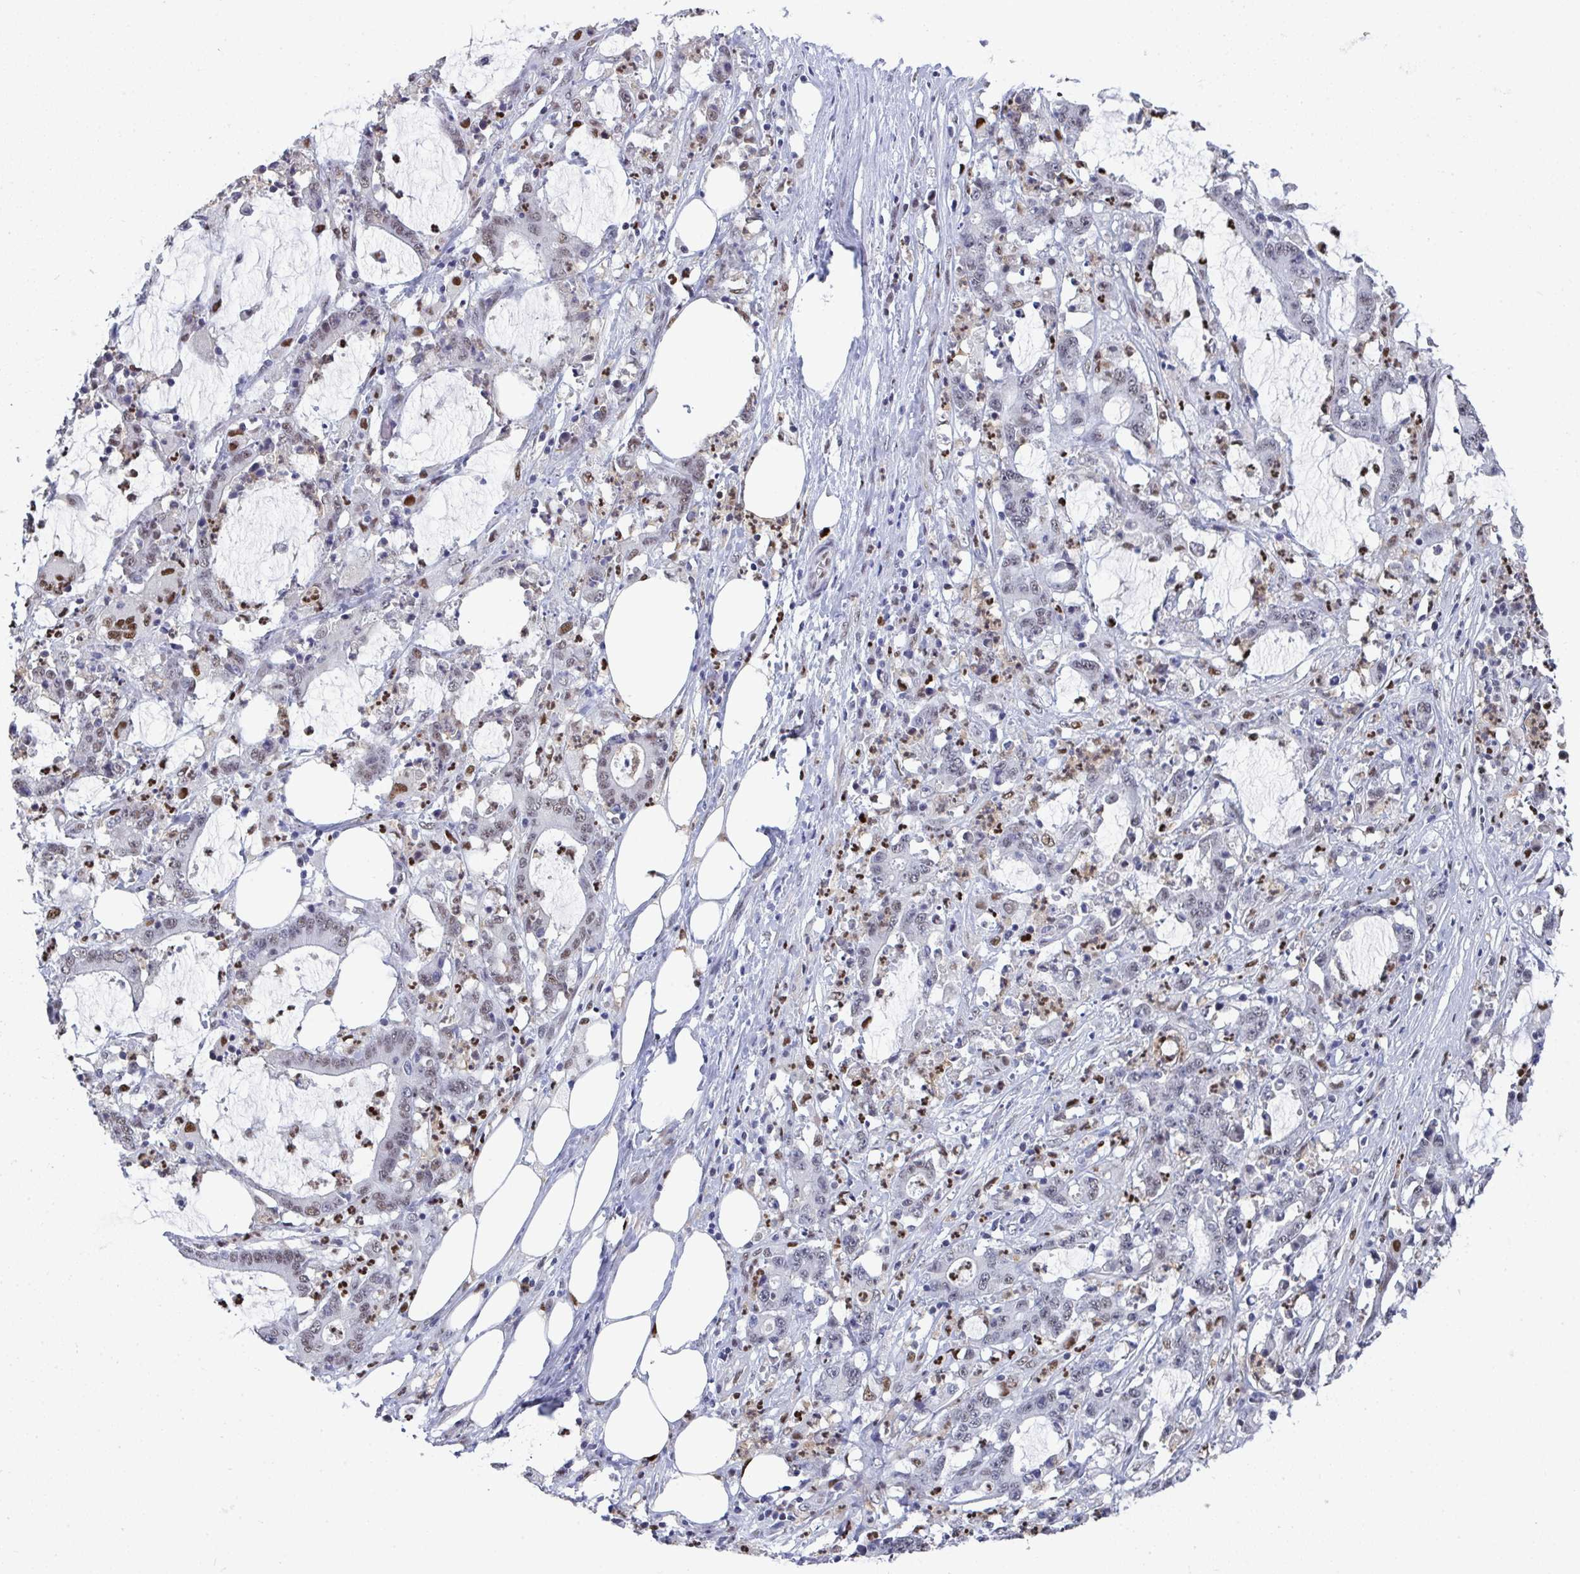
{"staining": {"intensity": "weak", "quantity": "<25%", "location": "nuclear"}, "tissue": "stomach cancer", "cell_type": "Tumor cells", "image_type": "cancer", "snomed": [{"axis": "morphology", "description": "Adenocarcinoma, NOS"}, {"axis": "topography", "description": "Stomach, upper"}], "caption": "Immunohistochemical staining of stomach cancer (adenocarcinoma) reveals no significant expression in tumor cells.", "gene": "JDP2", "patient": {"sex": "male", "age": 68}}